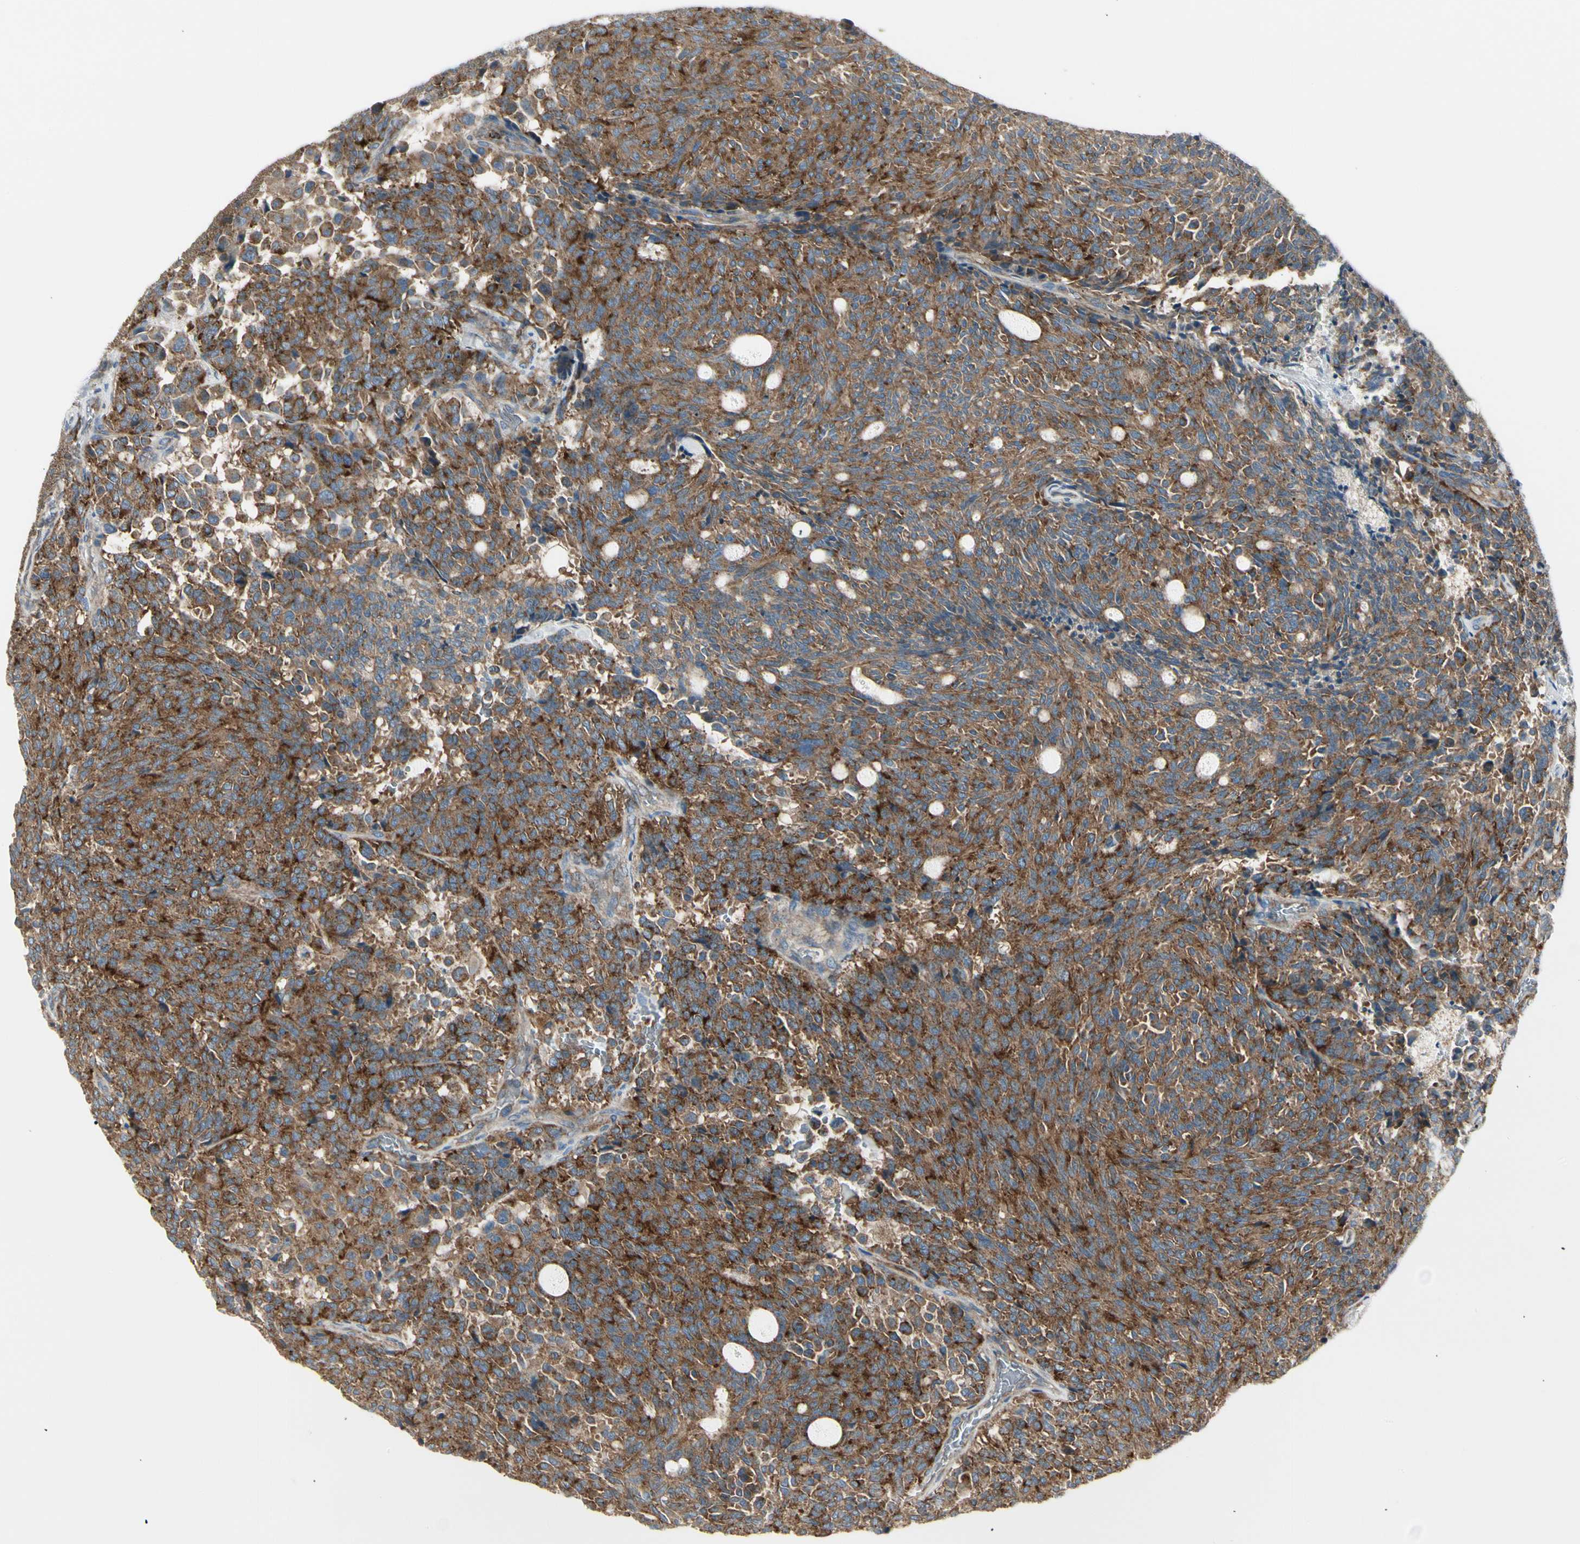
{"staining": {"intensity": "moderate", "quantity": ">75%", "location": "cytoplasmic/membranous"}, "tissue": "carcinoid", "cell_type": "Tumor cells", "image_type": "cancer", "snomed": [{"axis": "morphology", "description": "Carcinoid, malignant, NOS"}, {"axis": "topography", "description": "Pancreas"}], "caption": "Moderate cytoplasmic/membranous protein positivity is appreciated in approximately >75% of tumor cells in carcinoid. (DAB IHC with brightfield microscopy, high magnification).", "gene": "ATP6V1B2", "patient": {"sex": "female", "age": 54}}